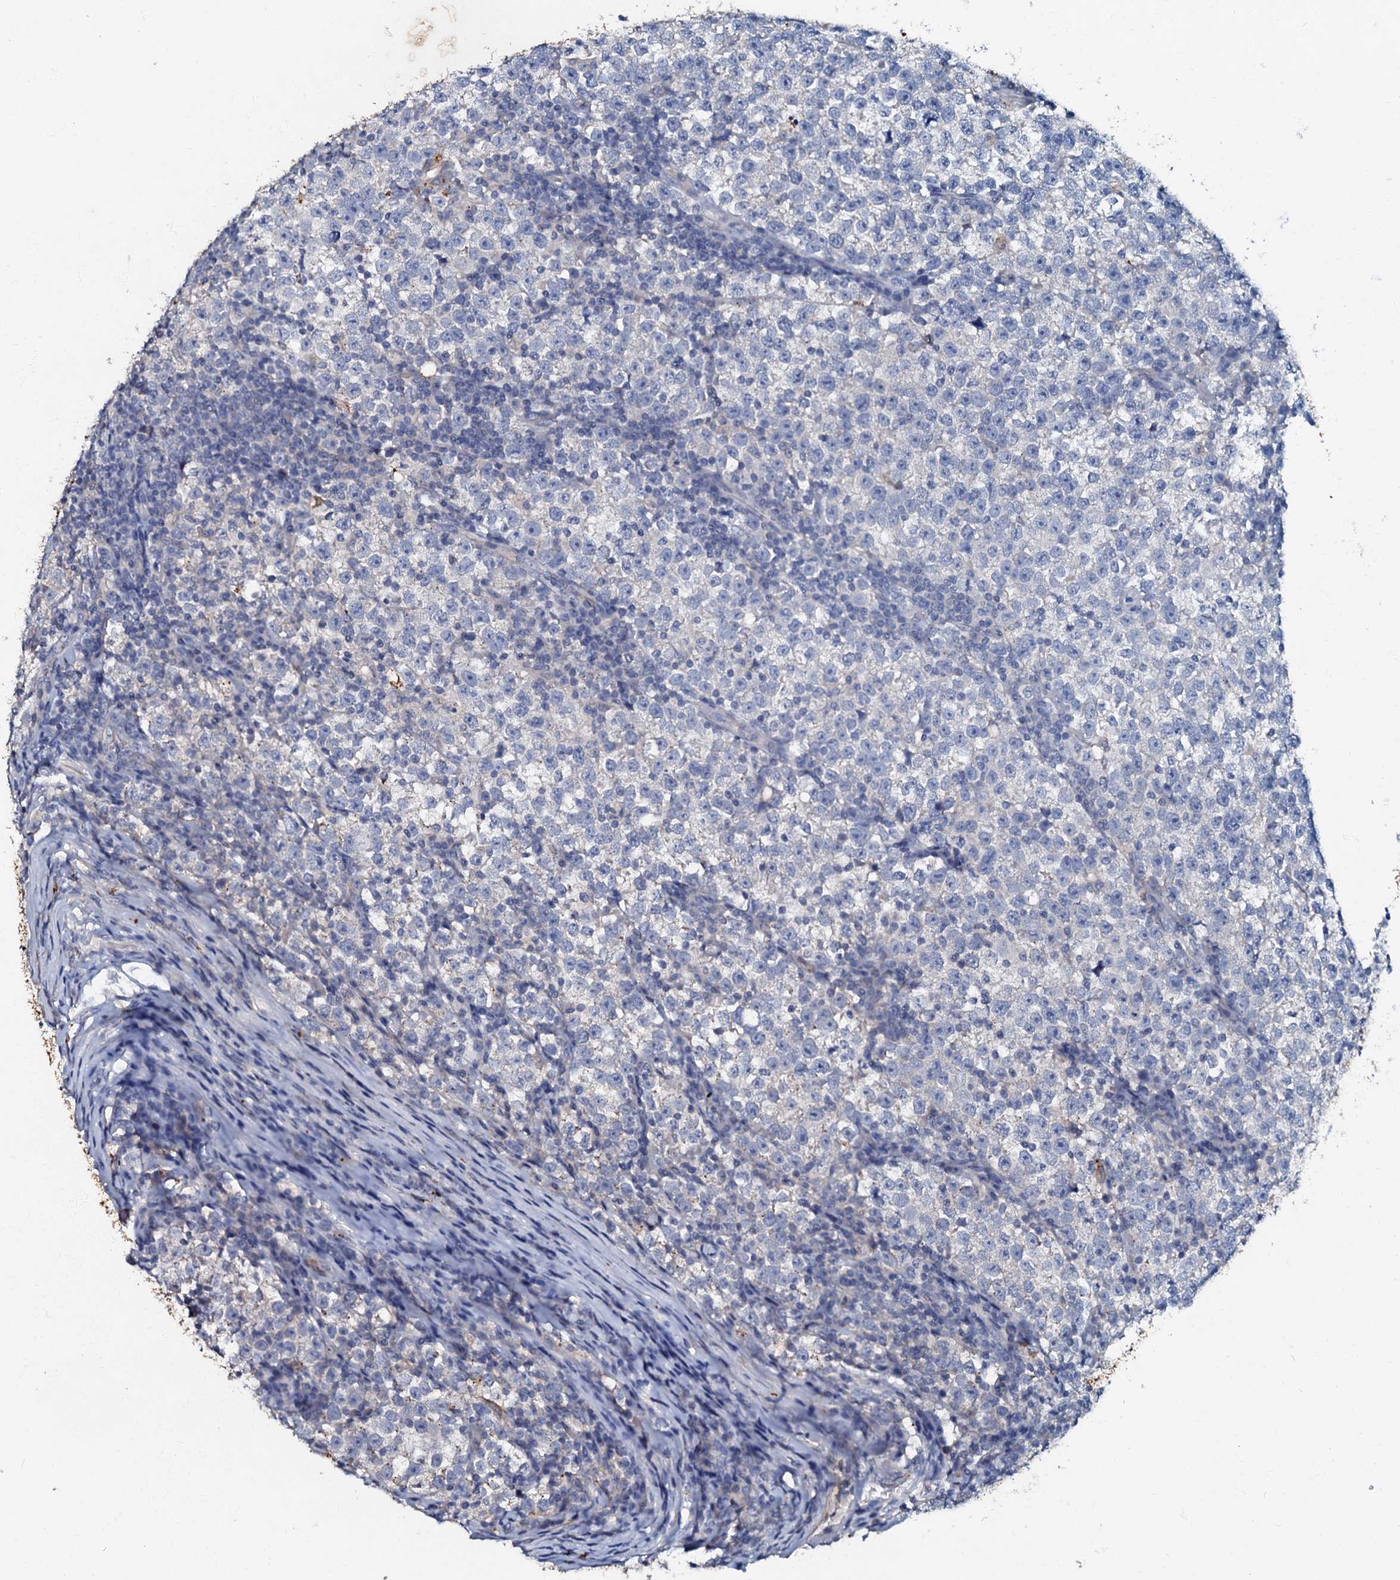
{"staining": {"intensity": "negative", "quantity": "none", "location": "none"}, "tissue": "testis cancer", "cell_type": "Tumor cells", "image_type": "cancer", "snomed": [{"axis": "morphology", "description": "Normal tissue, NOS"}, {"axis": "morphology", "description": "Seminoma, NOS"}, {"axis": "topography", "description": "Testis"}], "caption": "This is an immunohistochemistry (IHC) image of testis seminoma. There is no staining in tumor cells.", "gene": "MANSC4", "patient": {"sex": "male", "age": 43}}